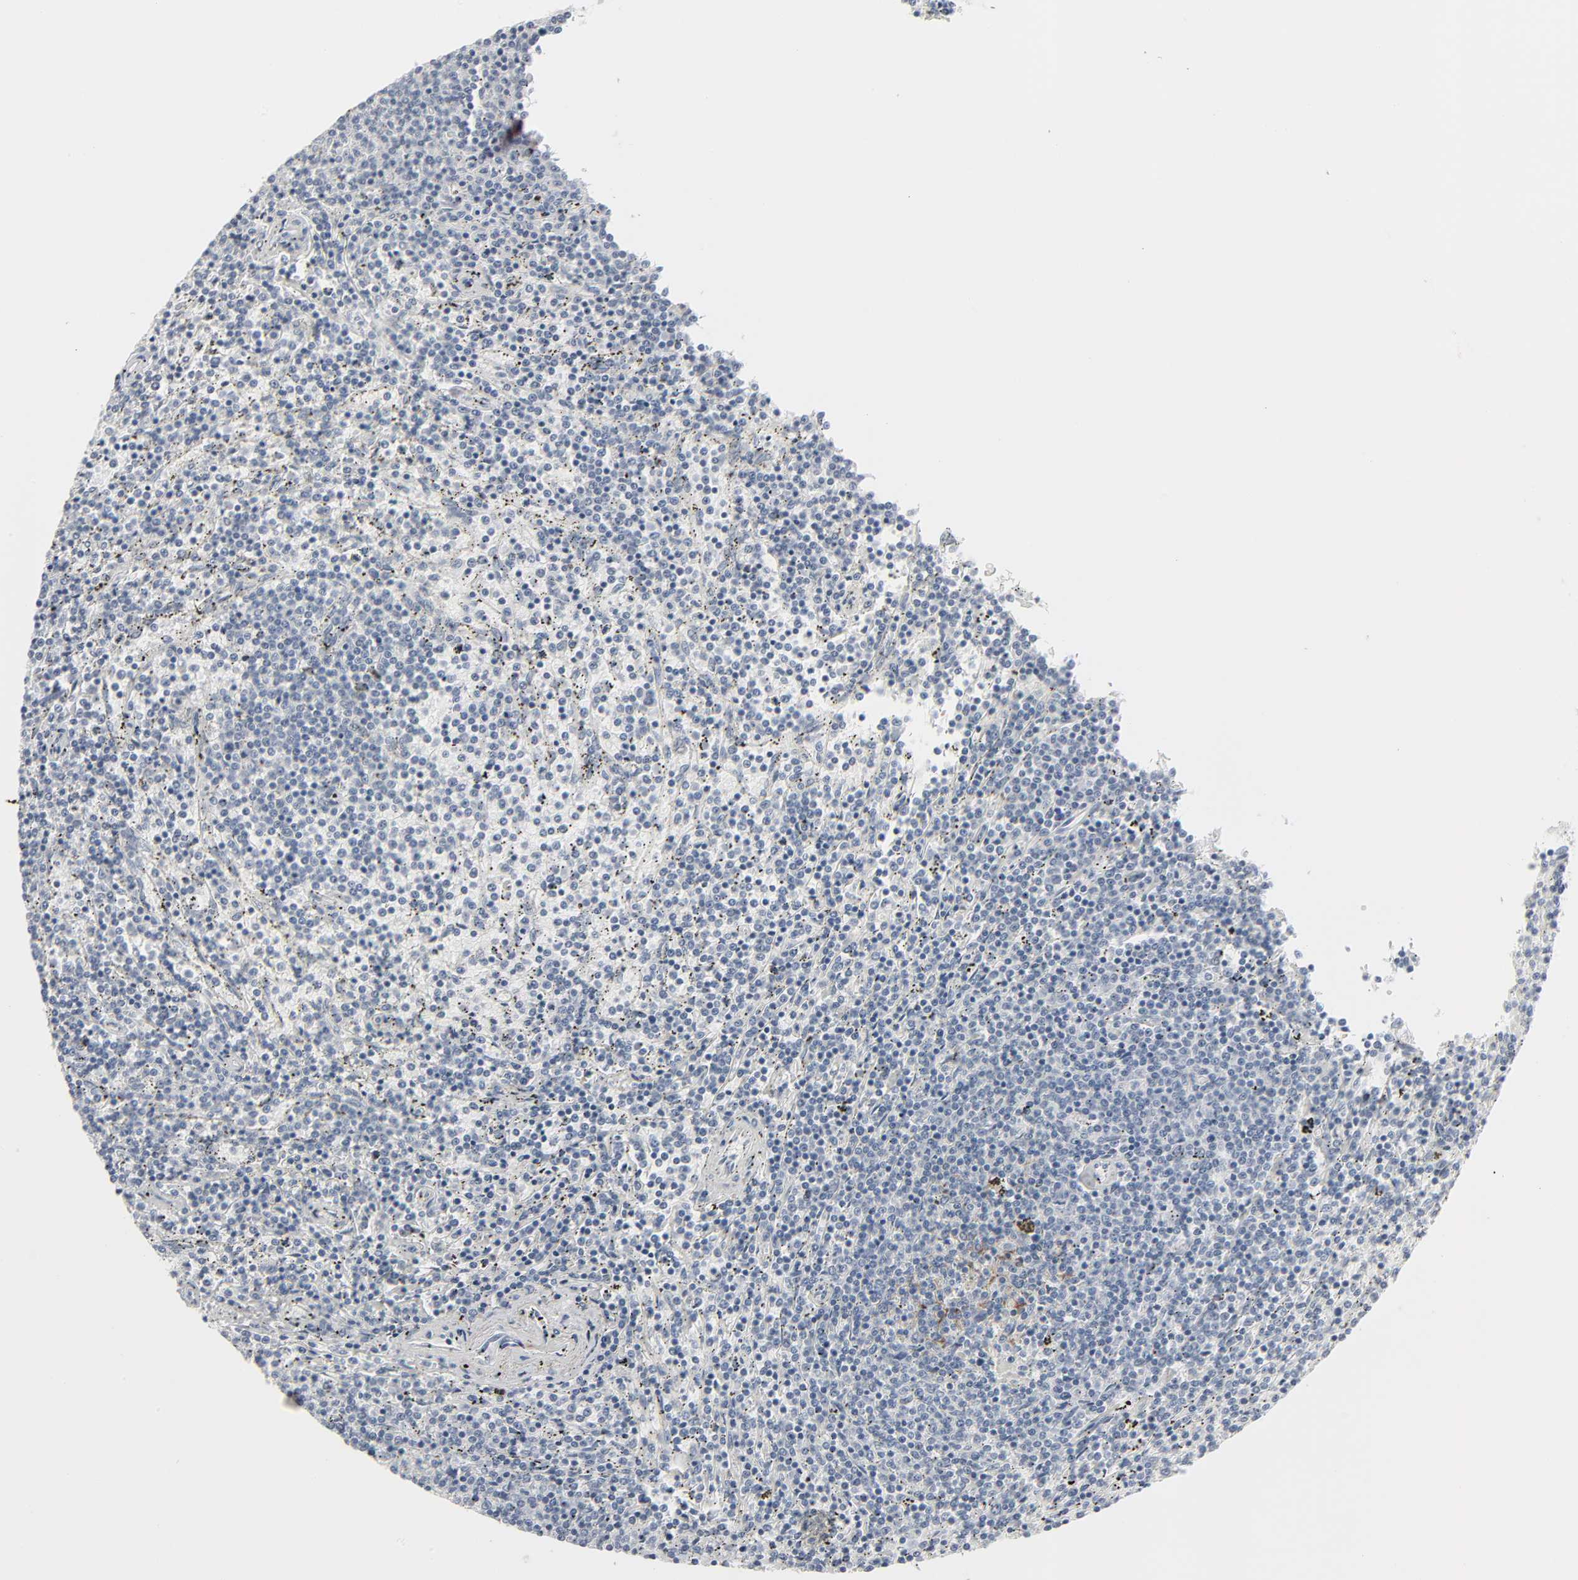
{"staining": {"intensity": "negative", "quantity": "none", "location": "none"}, "tissue": "lymphoma", "cell_type": "Tumor cells", "image_type": "cancer", "snomed": [{"axis": "morphology", "description": "Malignant lymphoma, non-Hodgkin's type, Low grade"}, {"axis": "topography", "description": "Spleen"}], "caption": "An immunohistochemistry image of low-grade malignant lymphoma, non-Hodgkin's type is shown. There is no staining in tumor cells of low-grade malignant lymphoma, non-Hodgkin's type. Brightfield microscopy of IHC stained with DAB (brown) and hematoxylin (blue), captured at high magnification.", "gene": "MITF", "patient": {"sex": "female", "age": 50}}